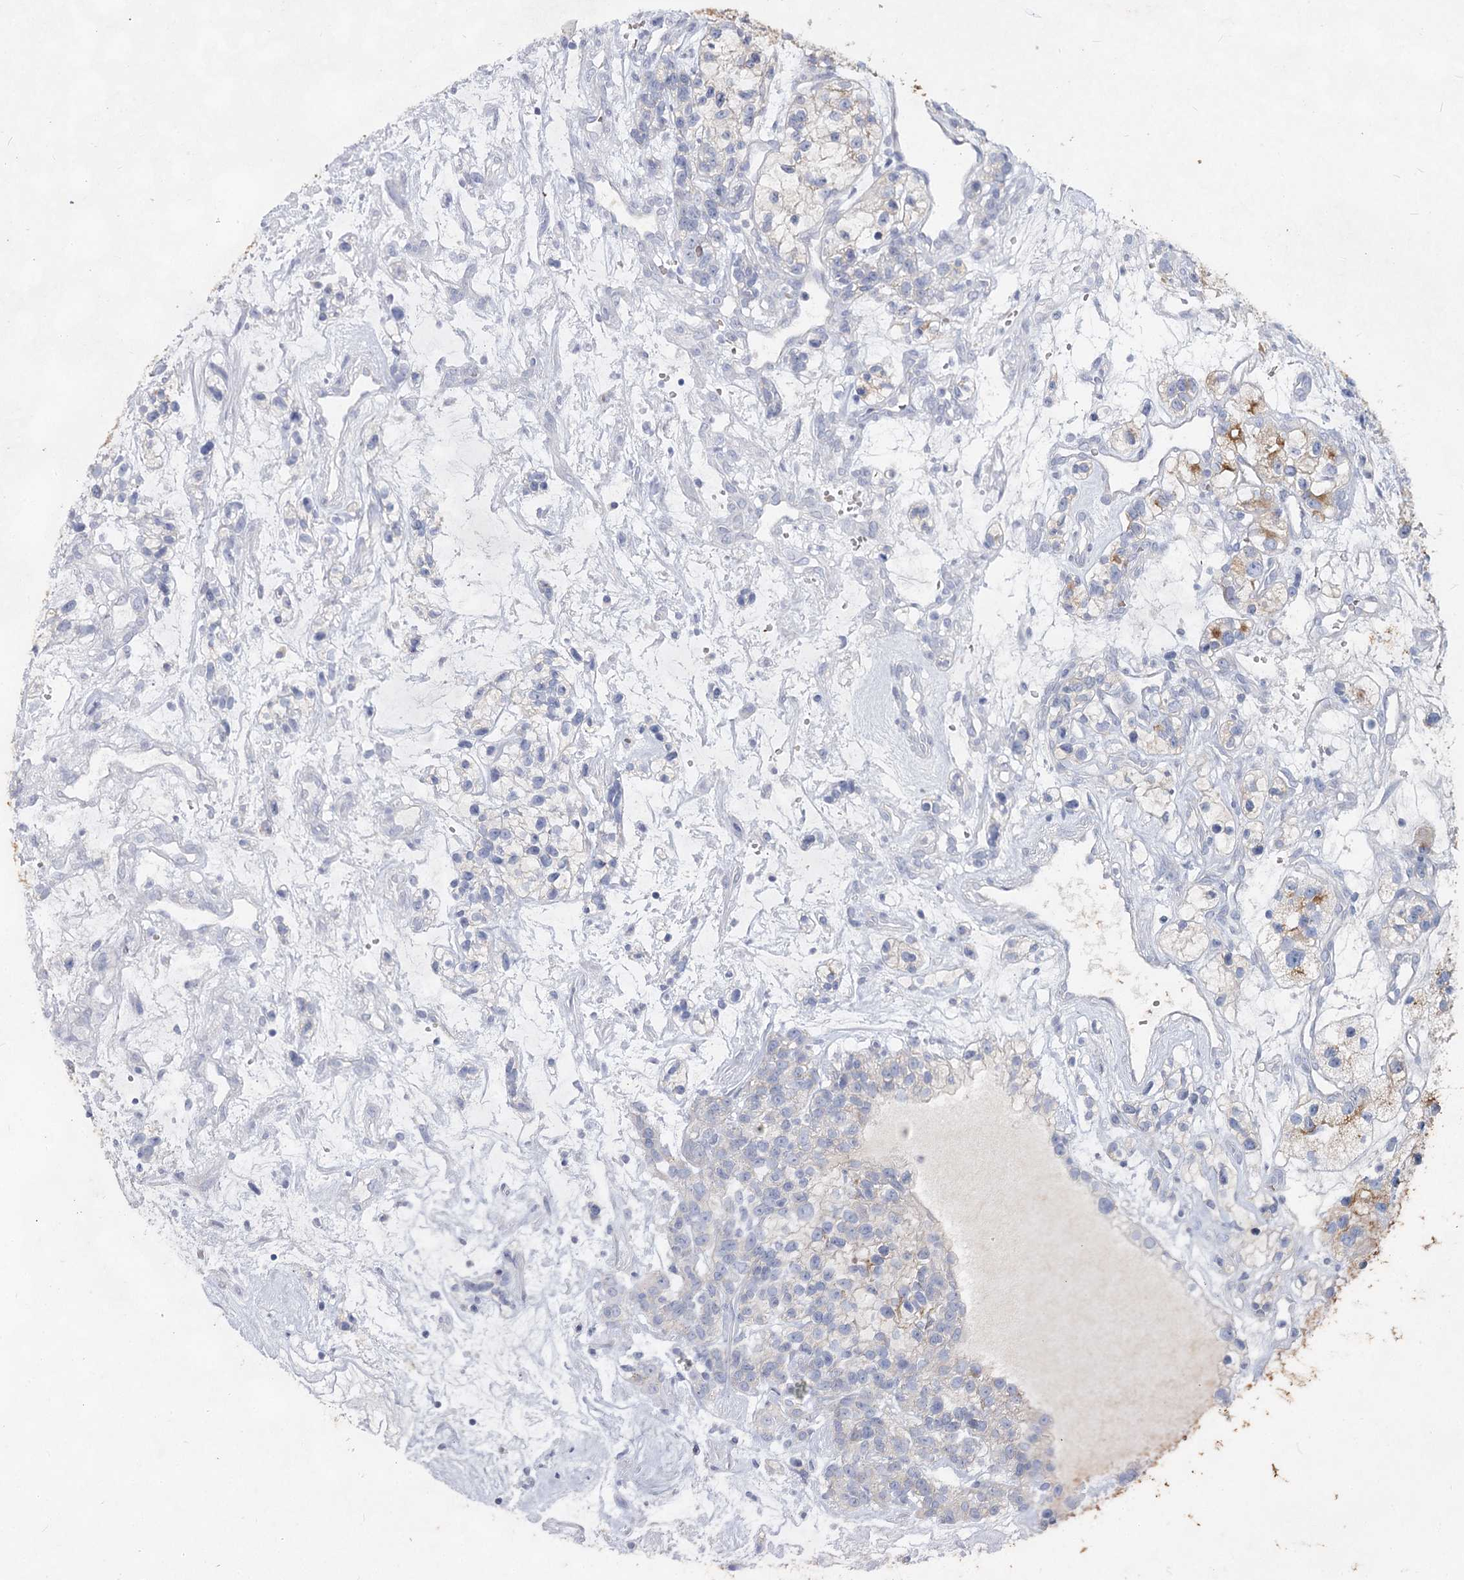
{"staining": {"intensity": "moderate", "quantity": "<25%", "location": "cytoplasmic/membranous"}, "tissue": "renal cancer", "cell_type": "Tumor cells", "image_type": "cancer", "snomed": [{"axis": "morphology", "description": "Adenocarcinoma, NOS"}, {"axis": "topography", "description": "Kidney"}], "caption": "Immunohistochemistry of renal cancer (adenocarcinoma) reveals low levels of moderate cytoplasmic/membranous staining in about <25% of tumor cells.", "gene": "CCDC73", "patient": {"sex": "female", "age": 57}}